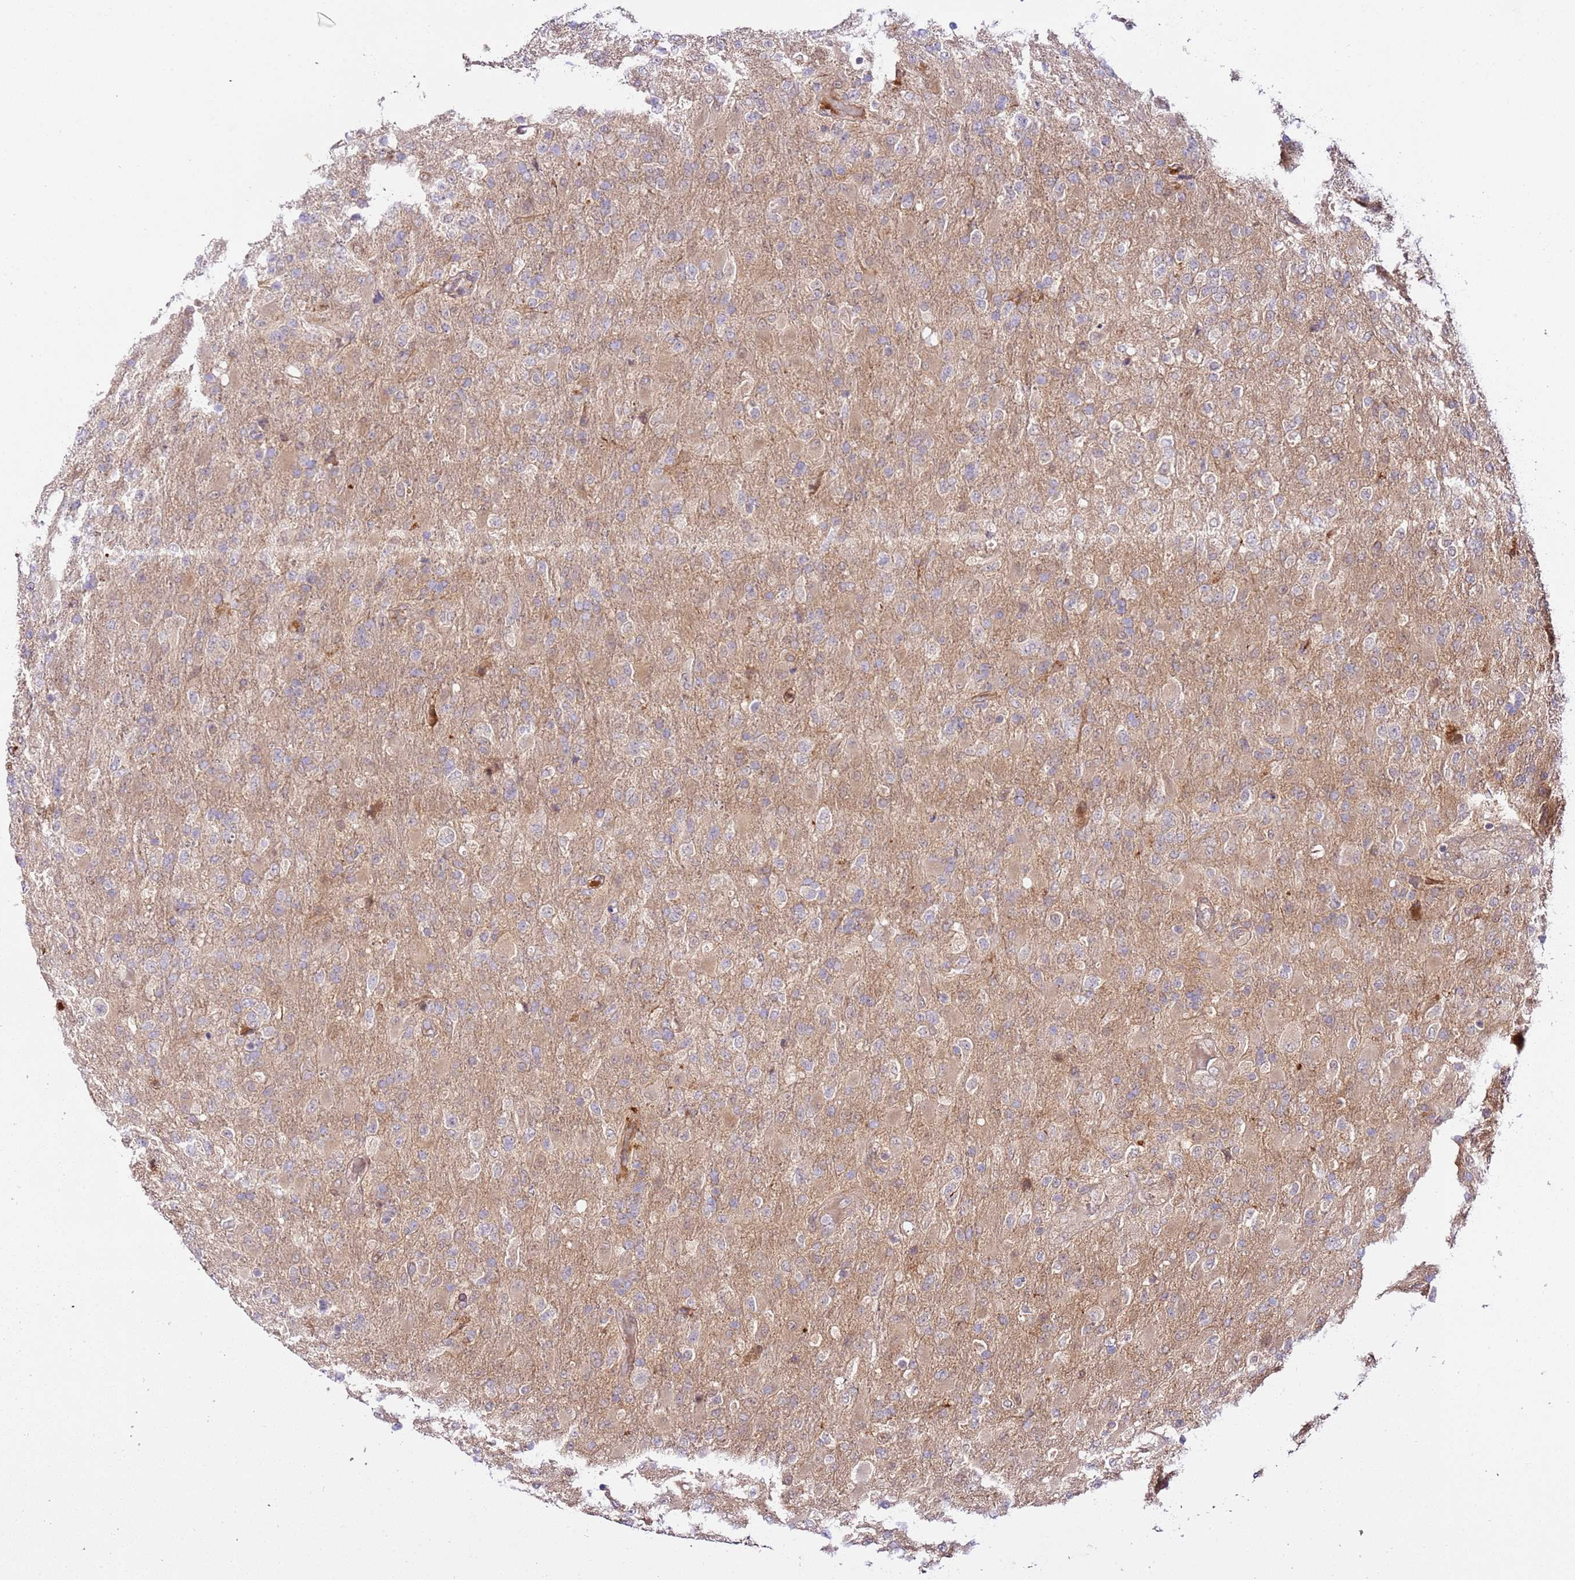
{"staining": {"intensity": "weak", "quantity": "<25%", "location": "cytoplasmic/membranous"}, "tissue": "glioma", "cell_type": "Tumor cells", "image_type": "cancer", "snomed": [{"axis": "morphology", "description": "Glioma, malignant, Low grade"}, {"axis": "topography", "description": "Brain"}], "caption": "A high-resolution photomicrograph shows immunohistochemistry (IHC) staining of low-grade glioma (malignant), which demonstrates no significant staining in tumor cells. Nuclei are stained in blue.", "gene": "C8G", "patient": {"sex": "male", "age": 65}}